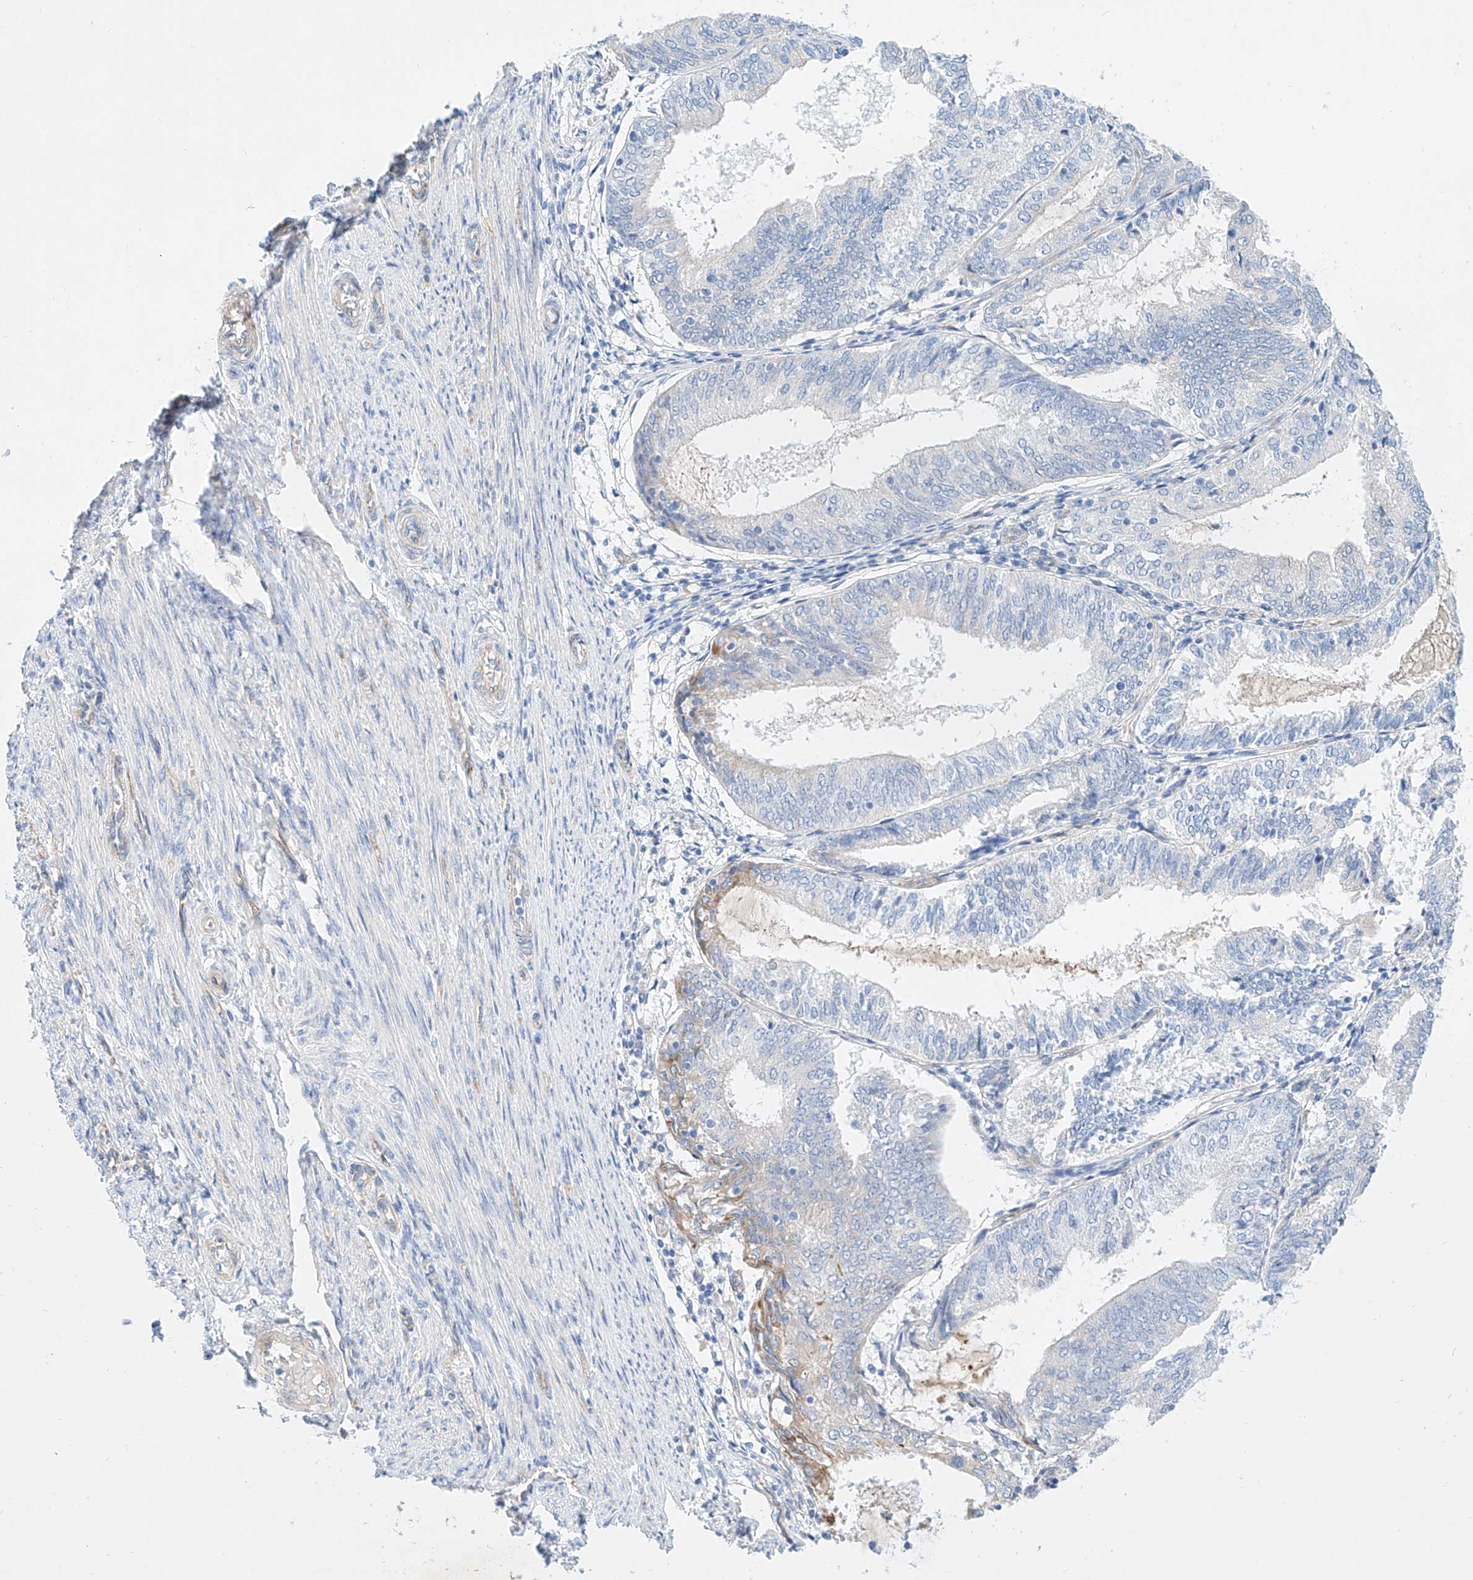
{"staining": {"intensity": "negative", "quantity": "none", "location": "none"}, "tissue": "endometrial cancer", "cell_type": "Tumor cells", "image_type": "cancer", "snomed": [{"axis": "morphology", "description": "Adenocarcinoma, NOS"}, {"axis": "topography", "description": "Endometrium"}], "caption": "Tumor cells show no significant protein expression in adenocarcinoma (endometrial). Brightfield microscopy of IHC stained with DAB (brown) and hematoxylin (blue), captured at high magnification.", "gene": "SBSPON", "patient": {"sex": "female", "age": 81}}